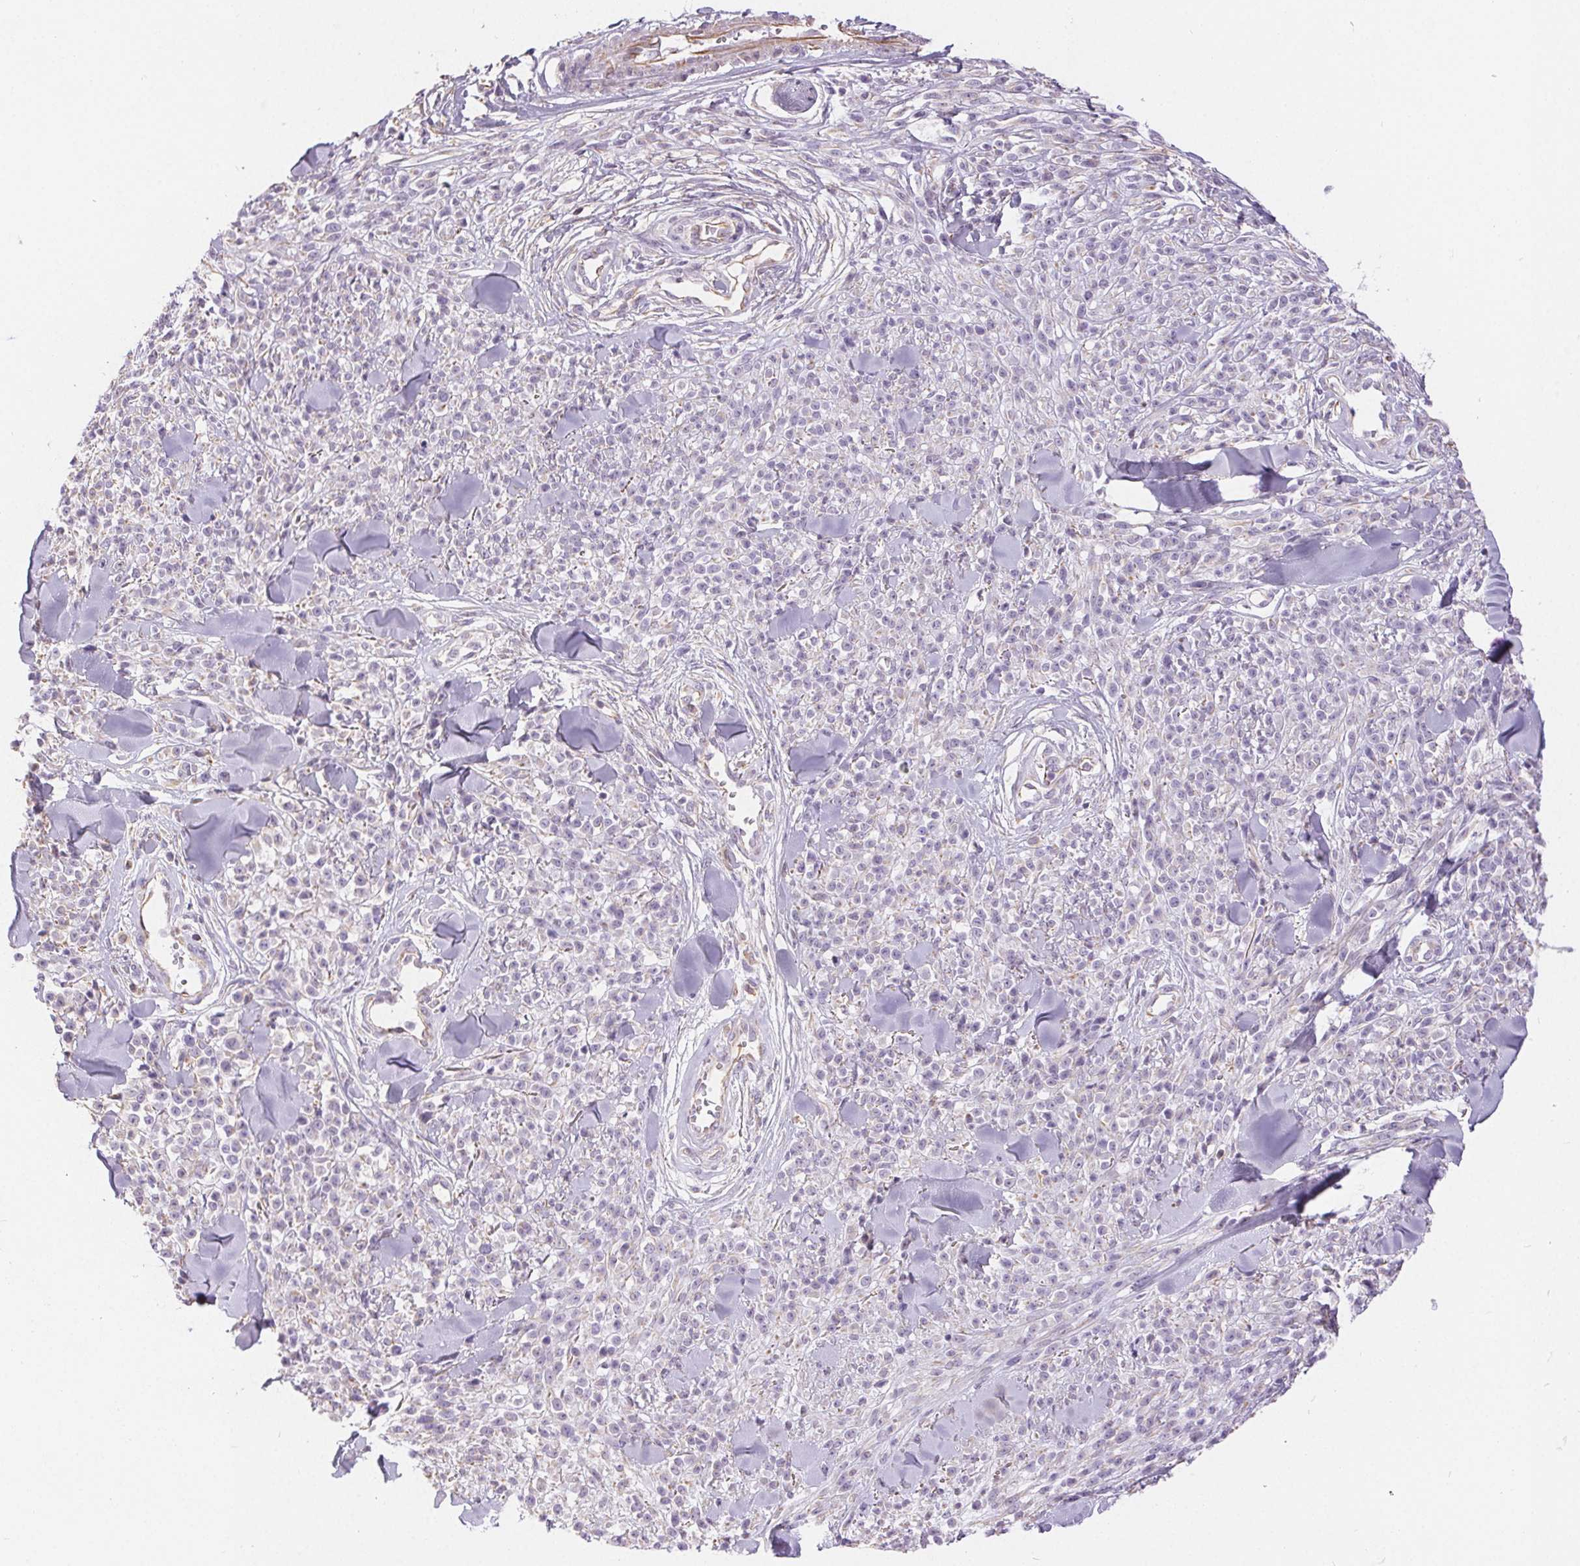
{"staining": {"intensity": "negative", "quantity": "none", "location": "none"}, "tissue": "melanoma", "cell_type": "Tumor cells", "image_type": "cancer", "snomed": [{"axis": "morphology", "description": "Malignant melanoma, NOS"}, {"axis": "topography", "description": "Skin"}, {"axis": "topography", "description": "Skin of trunk"}], "caption": "A high-resolution histopathology image shows immunohistochemistry staining of malignant melanoma, which demonstrates no significant staining in tumor cells.", "gene": "GFAP", "patient": {"sex": "male", "age": 74}}